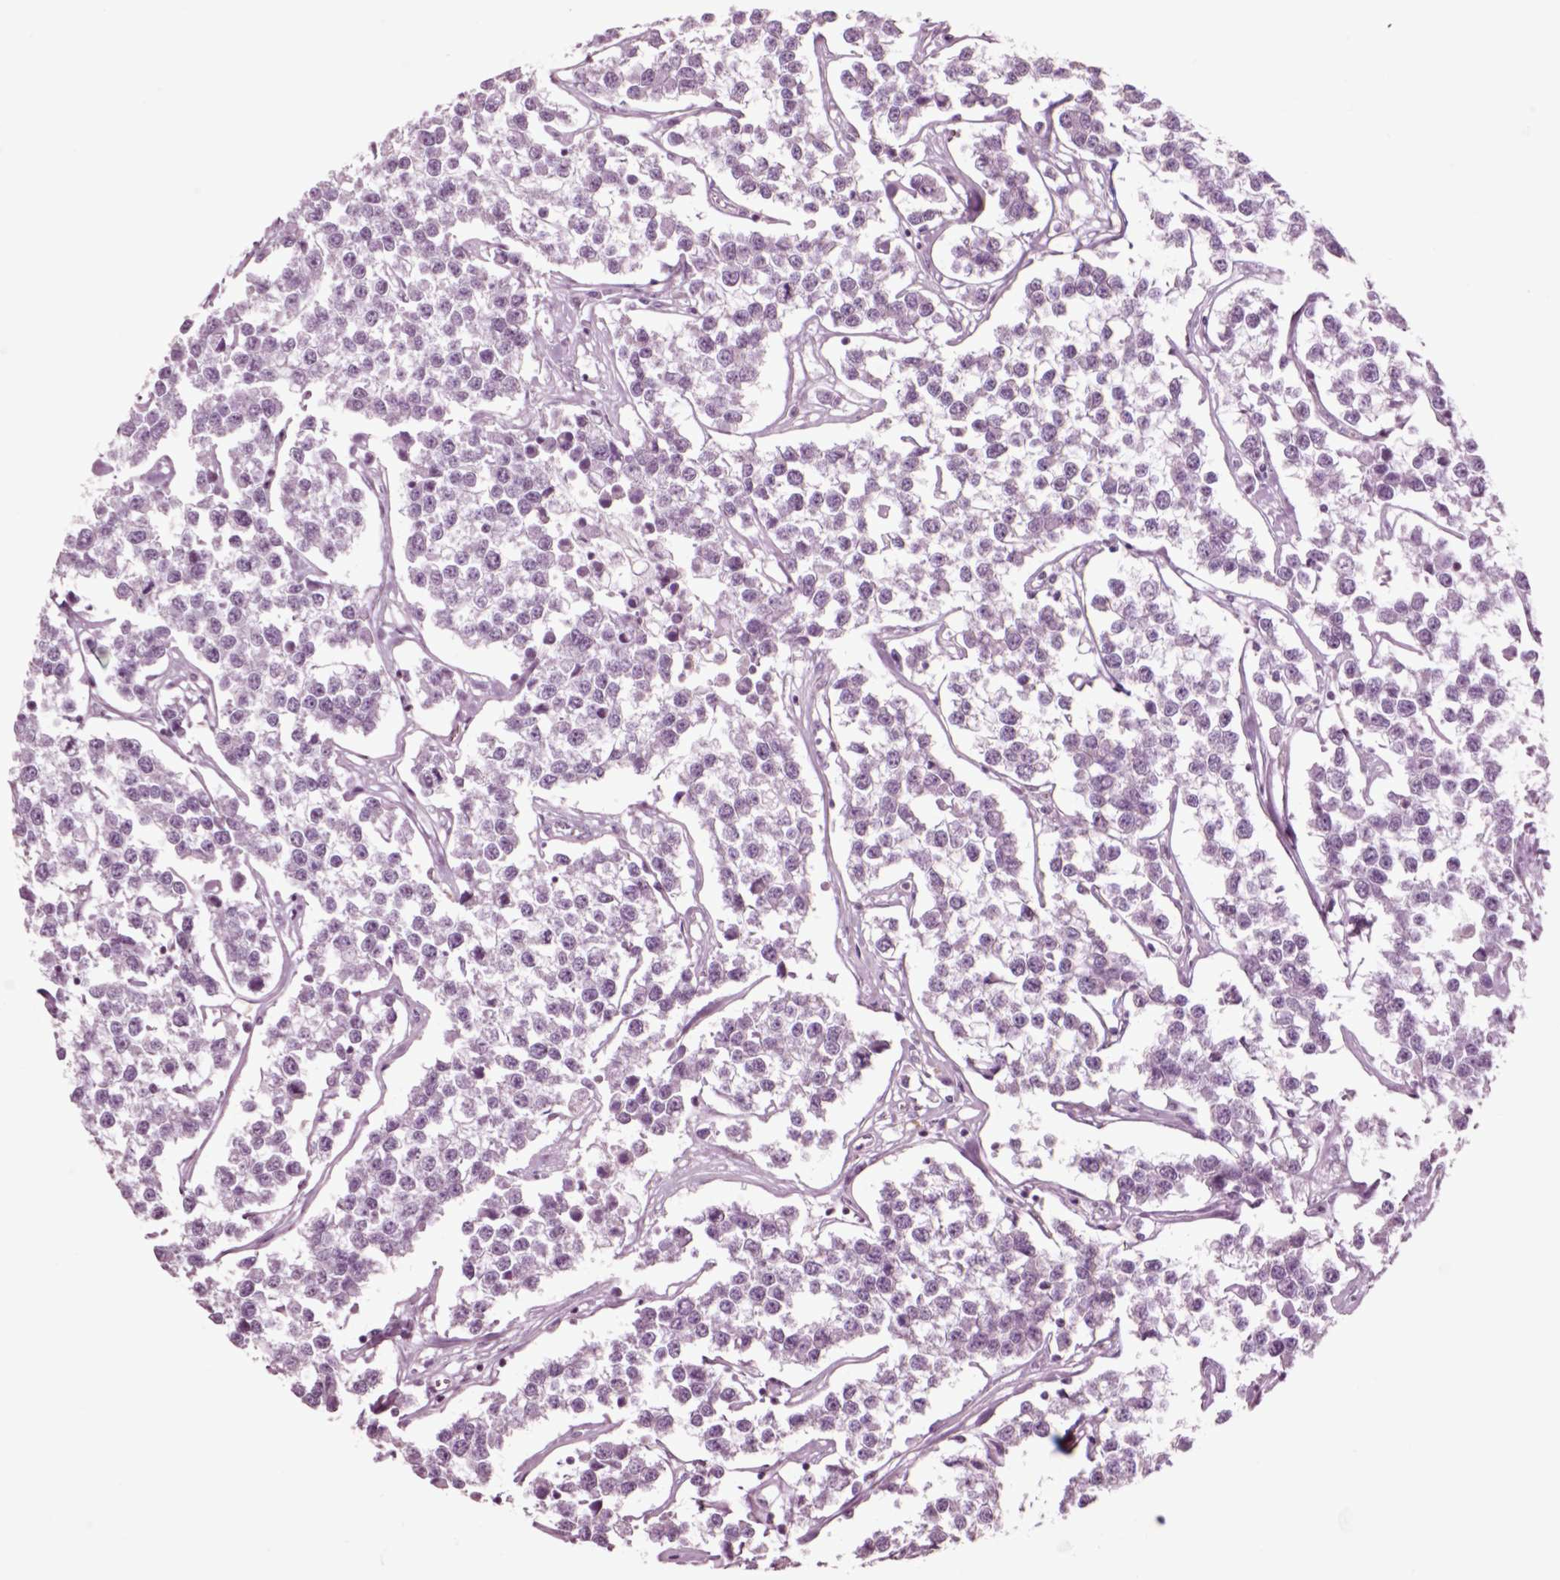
{"staining": {"intensity": "negative", "quantity": "none", "location": "none"}, "tissue": "testis cancer", "cell_type": "Tumor cells", "image_type": "cancer", "snomed": [{"axis": "morphology", "description": "Seminoma, NOS"}, {"axis": "topography", "description": "Testis"}], "caption": "Immunohistochemical staining of testis cancer shows no significant expression in tumor cells.", "gene": "CHGB", "patient": {"sex": "male", "age": 59}}